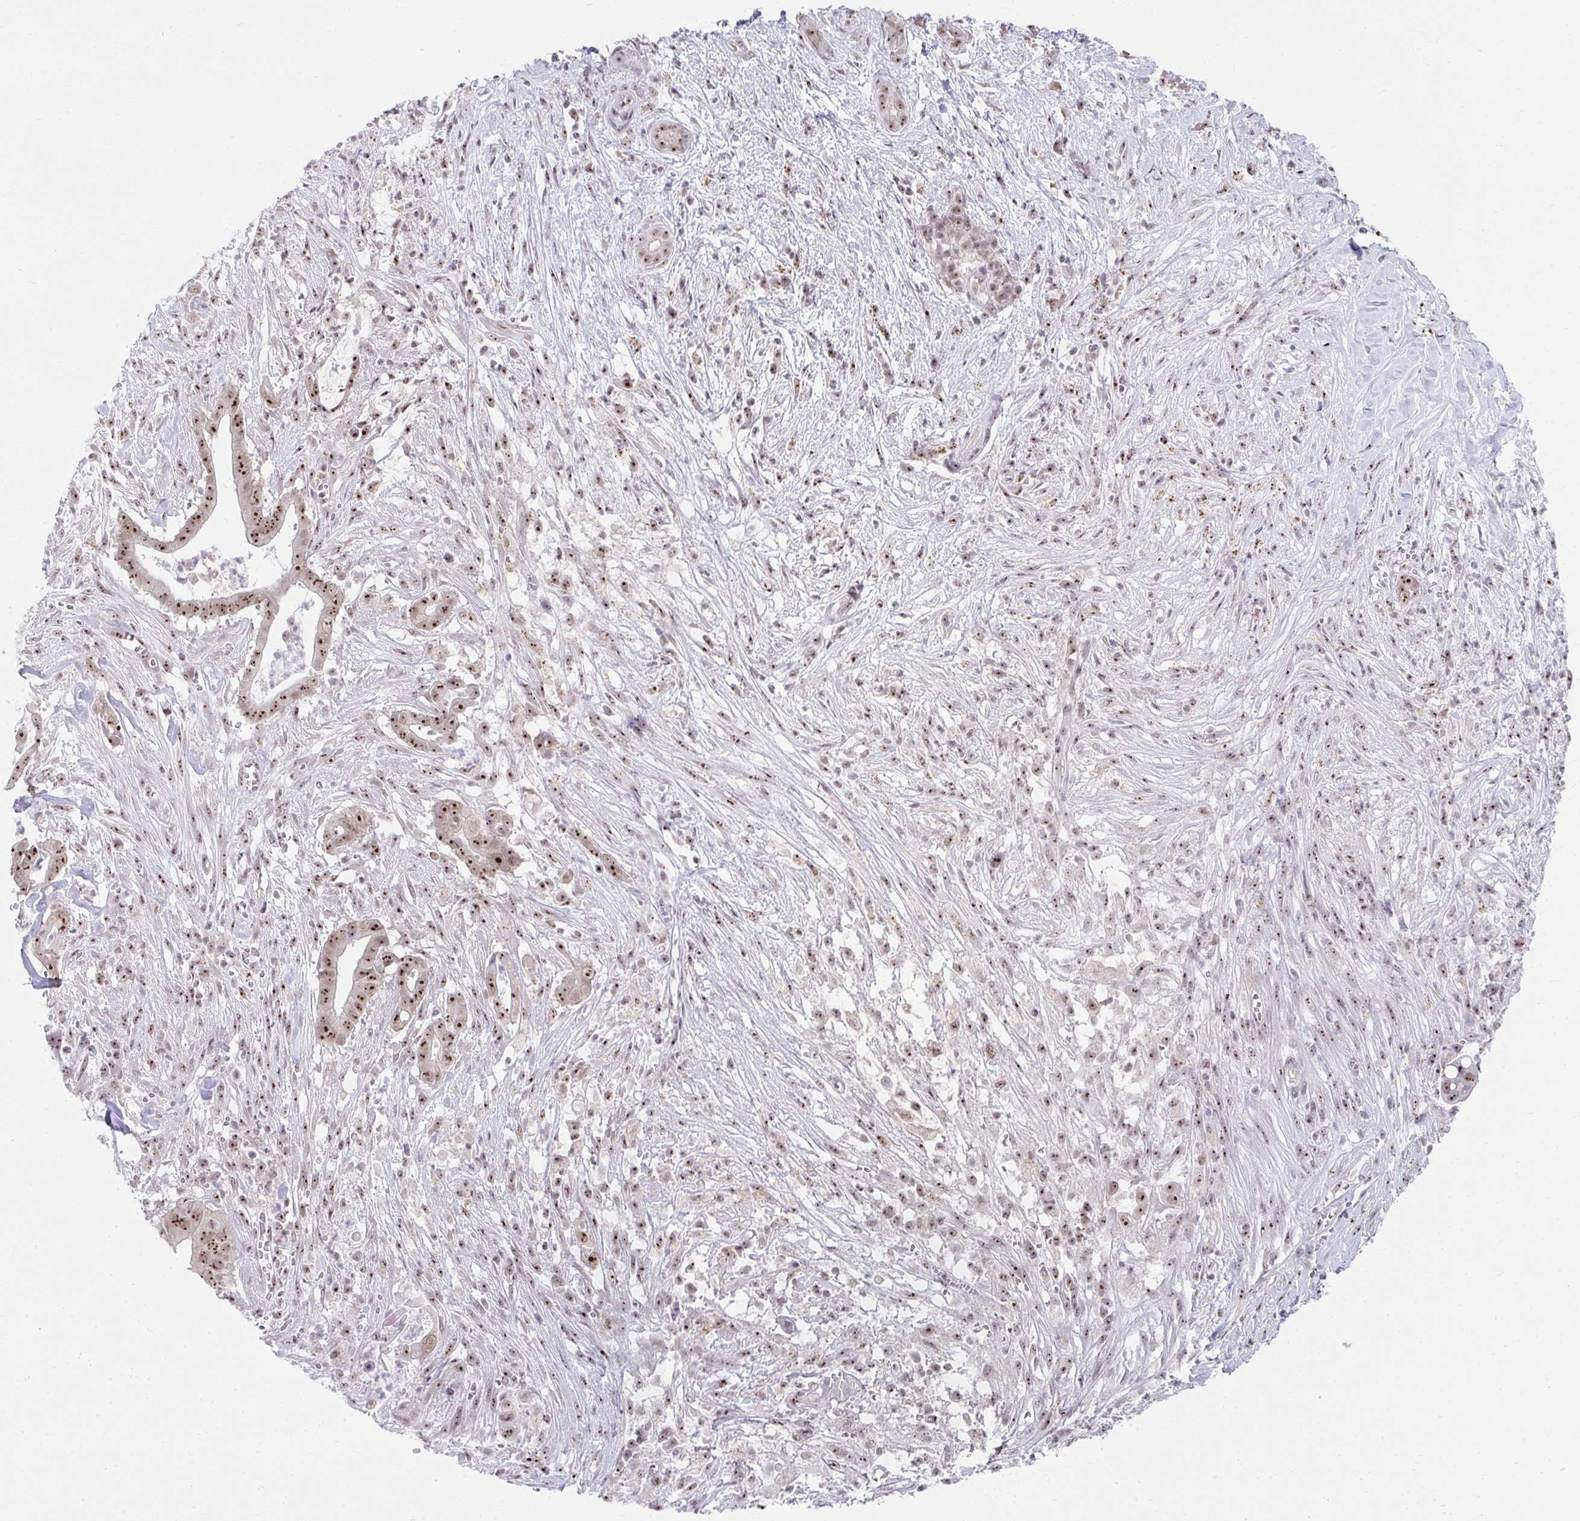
{"staining": {"intensity": "moderate", "quantity": ">75%", "location": "nuclear"}, "tissue": "pancreatic cancer", "cell_type": "Tumor cells", "image_type": "cancer", "snomed": [{"axis": "morphology", "description": "Adenocarcinoma, NOS"}, {"axis": "topography", "description": "Pancreas"}], "caption": "Protein expression analysis of human pancreatic cancer (adenocarcinoma) reveals moderate nuclear staining in approximately >75% of tumor cells.", "gene": "HIRA", "patient": {"sex": "male", "age": 61}}